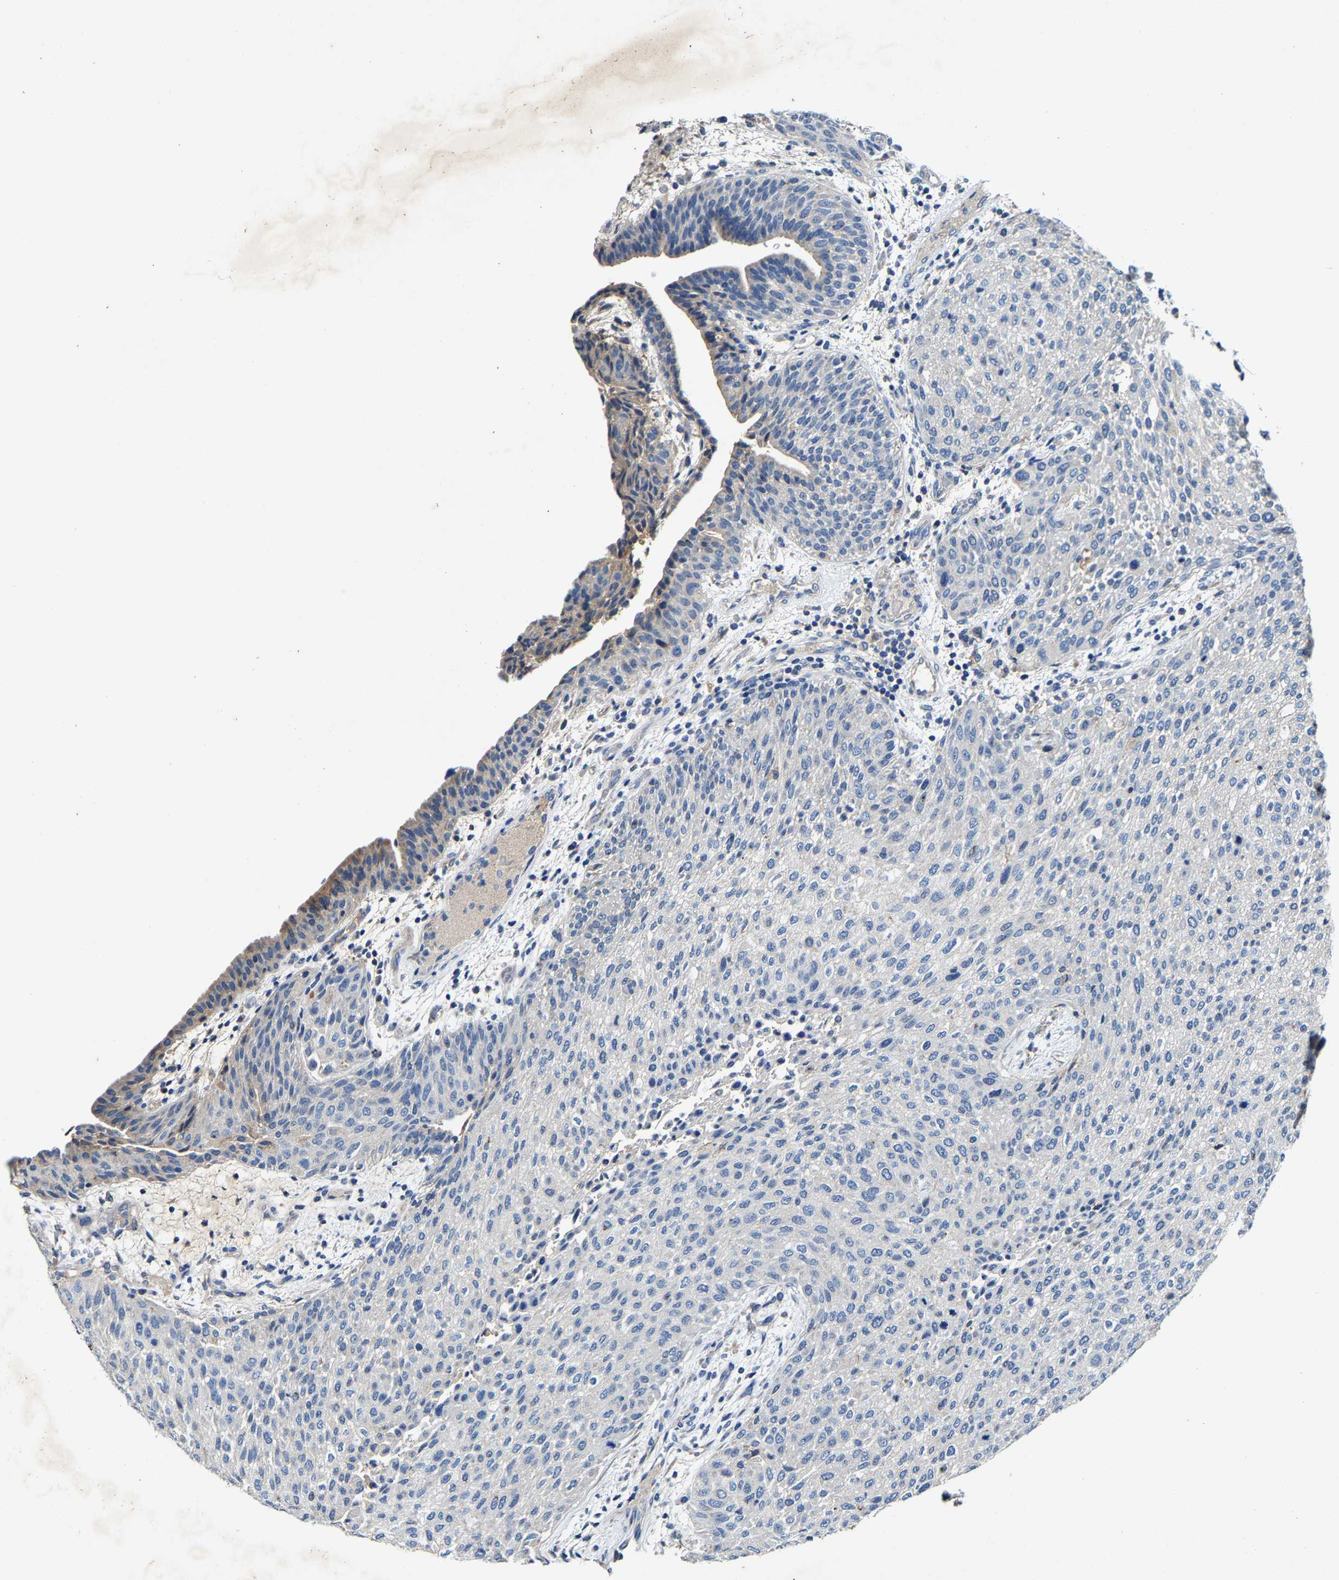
{"staining": {"intensity": "negative", "quantity": "none", "location": "none"}, "tissue": "urothelial cancer", "cell_type": "Tumor cells", "image_type": "cancer", "snomed": [{"axis": "morphology", "description": "Urothelial carcinoma, Low grade"}, {"axis": "morphology", "description": "Urothelial carcinoma, High grade"}, {"axis": "topography", "description": "Urinary bladder"}], "caption": "High magnification brightfield microscopy of urothelial cancer stained with DAB (brown) and counterstained with hematoxylin (blue): tumor cells show no significant expression. (Immunohistochemistry (ihc), brightfield microscopy, high magnification).", "gene": "SLC25A25", "patient": {"sex": "male", "age": 35}}